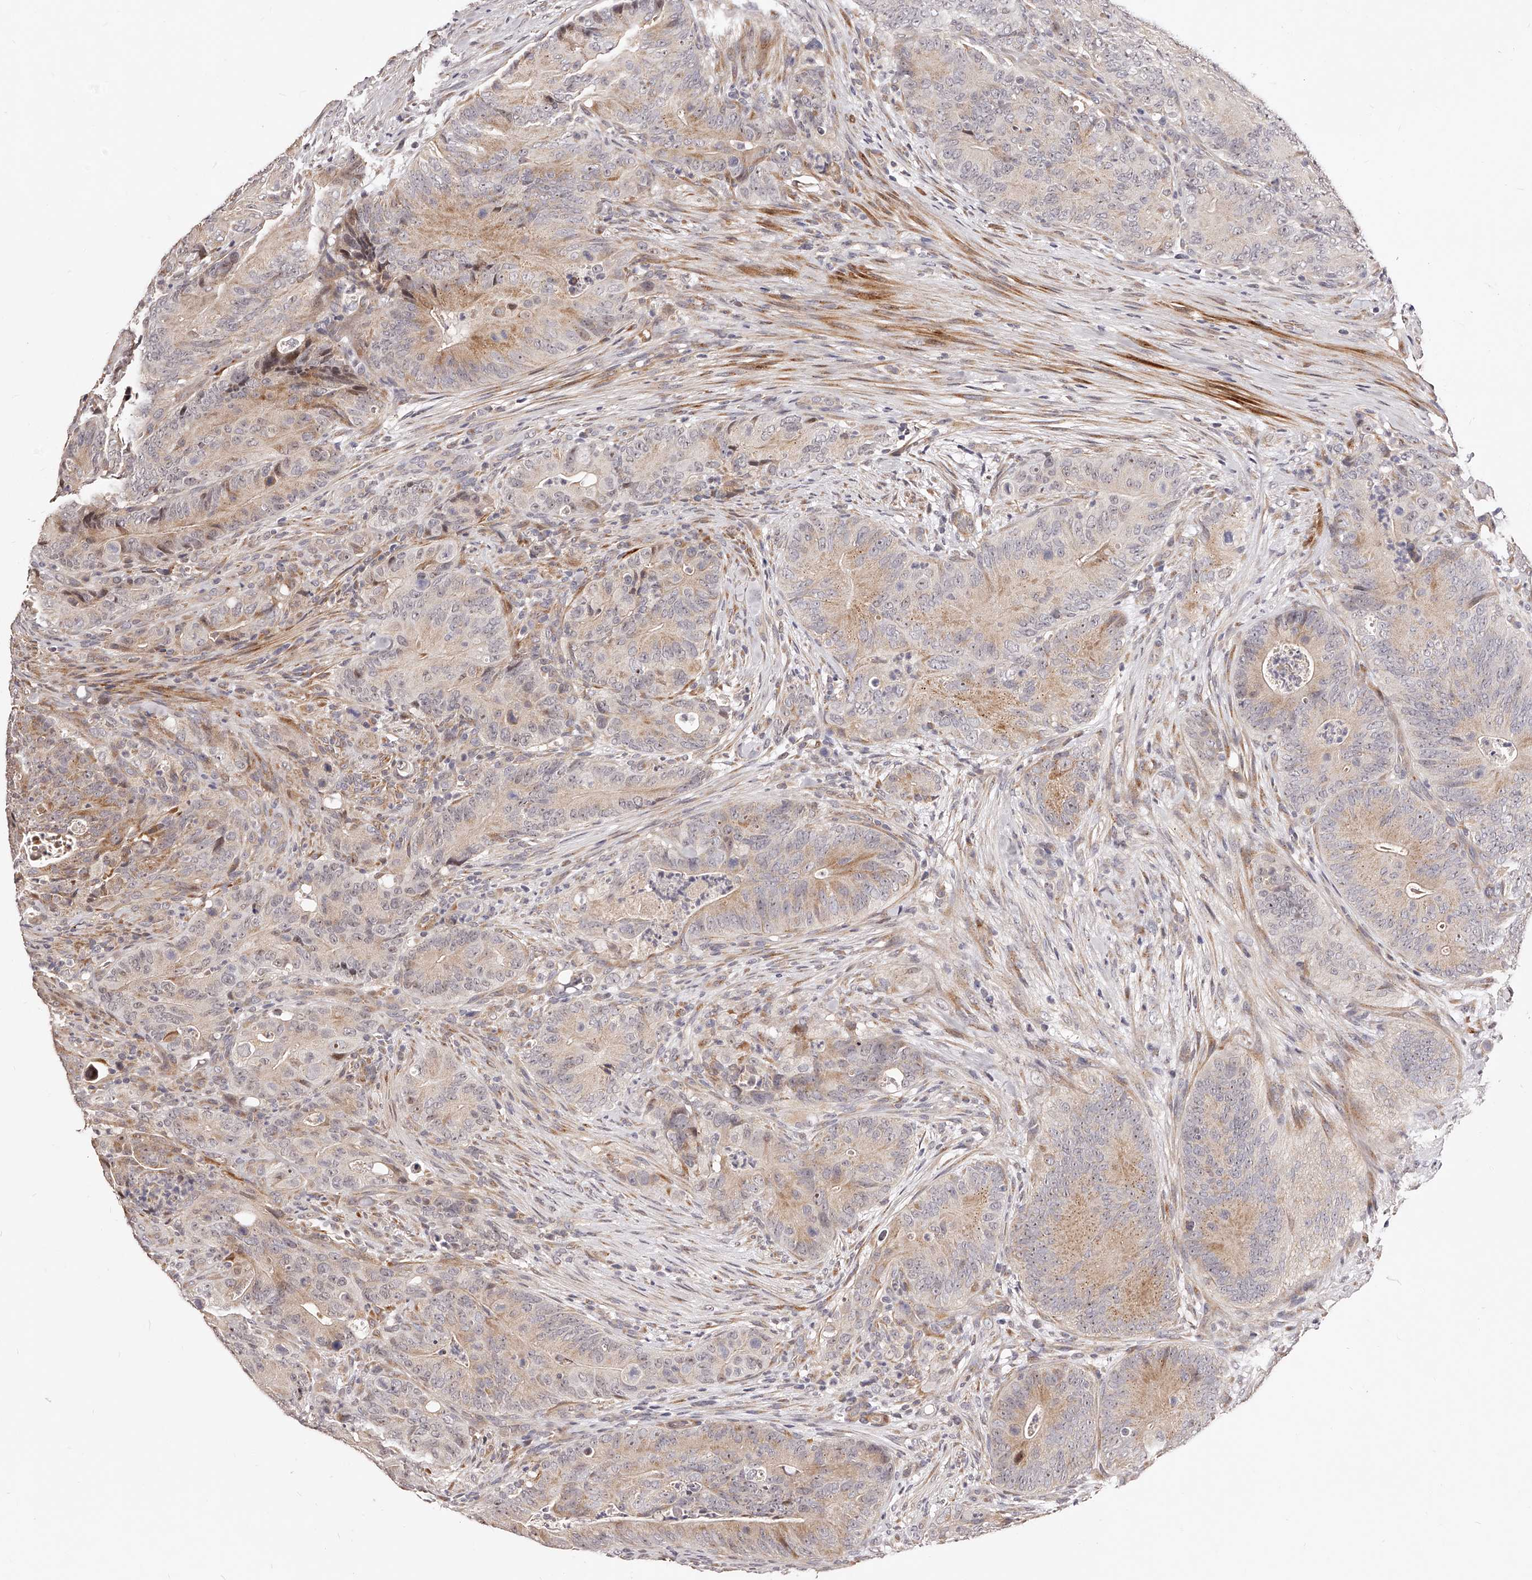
{"staining": {"intensity": "weak", "quantity": ">75%", "location": "cytoplasmic/membranous"}, "tissue": "colorectal cancer", "cell_type": "Tumor cells", "image_type": "cancer", "snomed": [{"axis": "morphology", "description": "Normal tissue, NOS"}, {"axis": "topography", "description": "Colon"}], "caption": "About >75% of tumor cells in human colorectal cancer exhibit weak cytoplasmic/membranous protein staining as visualized by brown immunohistochemical staining.", "gene": "ZNF502", "patient": {"sex": "female", "age": 82}}